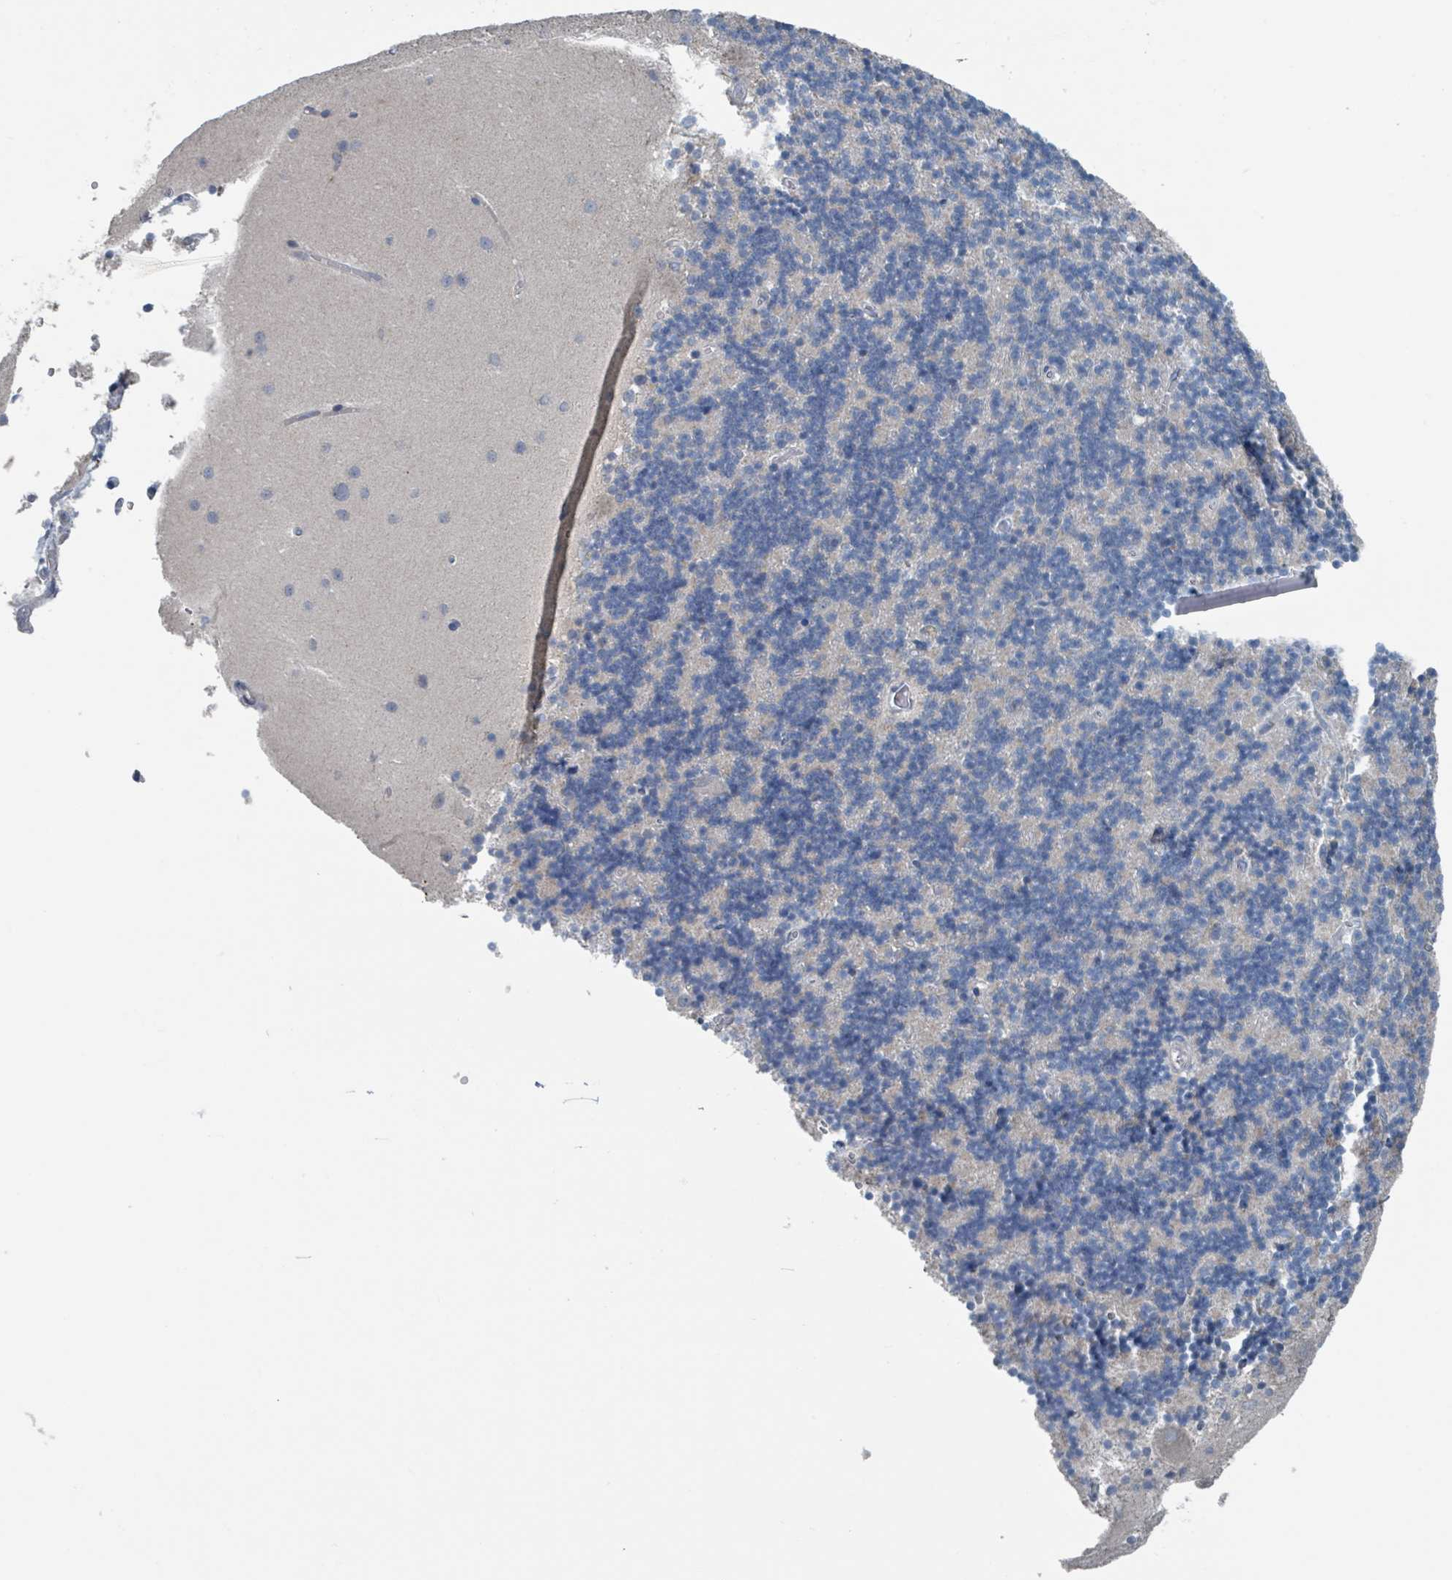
{"staining": {"intensity": "negative", "quantity": "none", "location": "none"}, "tissue": "cerebellum", "cell_type": "Cells in granular layer", "image_type": "normal", "snomed": [{"axis": "morphology", "description": "Normal tissue, NOS"}, {"axis": "topography", "description": "Cerebellum"}], "caption": "A high-resolution micrograph shows immunohistochemistry (IHC) staining of unremarkable cerebellum, which exhibits no significant positivity in cells in granular layer.", "gene": "ACBD4", "patient": {"sex": "male", "age": 54}}